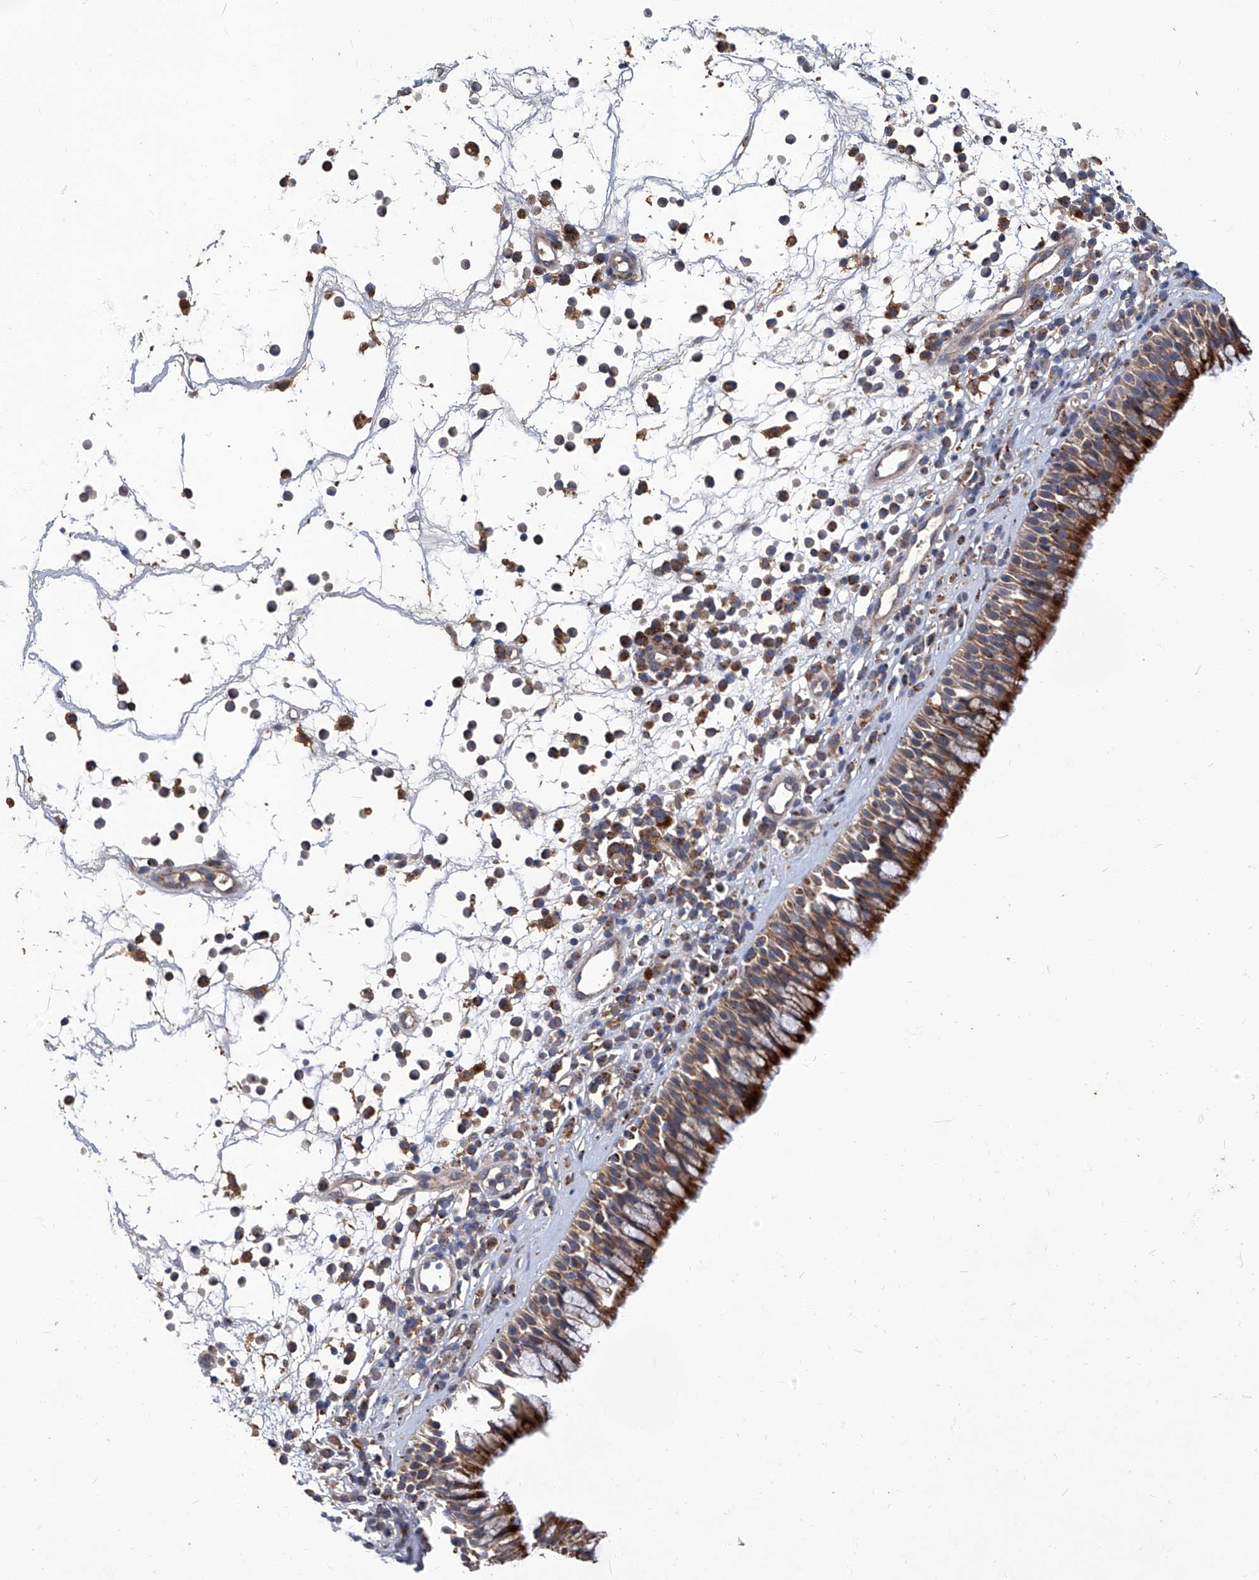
{"staining": {"intensity": "moderate", "quantity": ">75%", "location": "cytoplasmic/membranous"}, "tissue": "nasopharynx", "cell_type": "Respiratory epithelial cells", "image_type": "normal", "snomed": [{"axis": "morphology", "description": "Normal tissue, NOS"}, {"axis": "morphology", "description": "Inflammation, NOS"}, {"axis": "morphology", "description": "Malignant melanoma, Metastatic site"}, {"axis": "topography", "description": "Nasopharynx"}], "caption": "Moderate cytoplasmic/membranous protein positivity is present in about >75% of respiratory epithelial cells in nasopharynx. (Stains: DAB in brown, nuclei in blue, Microscopy: brightfield microscopy at high magnification).", "gene": "TNFRSF13B", "patient": {"sex": "male", "age": 70}}